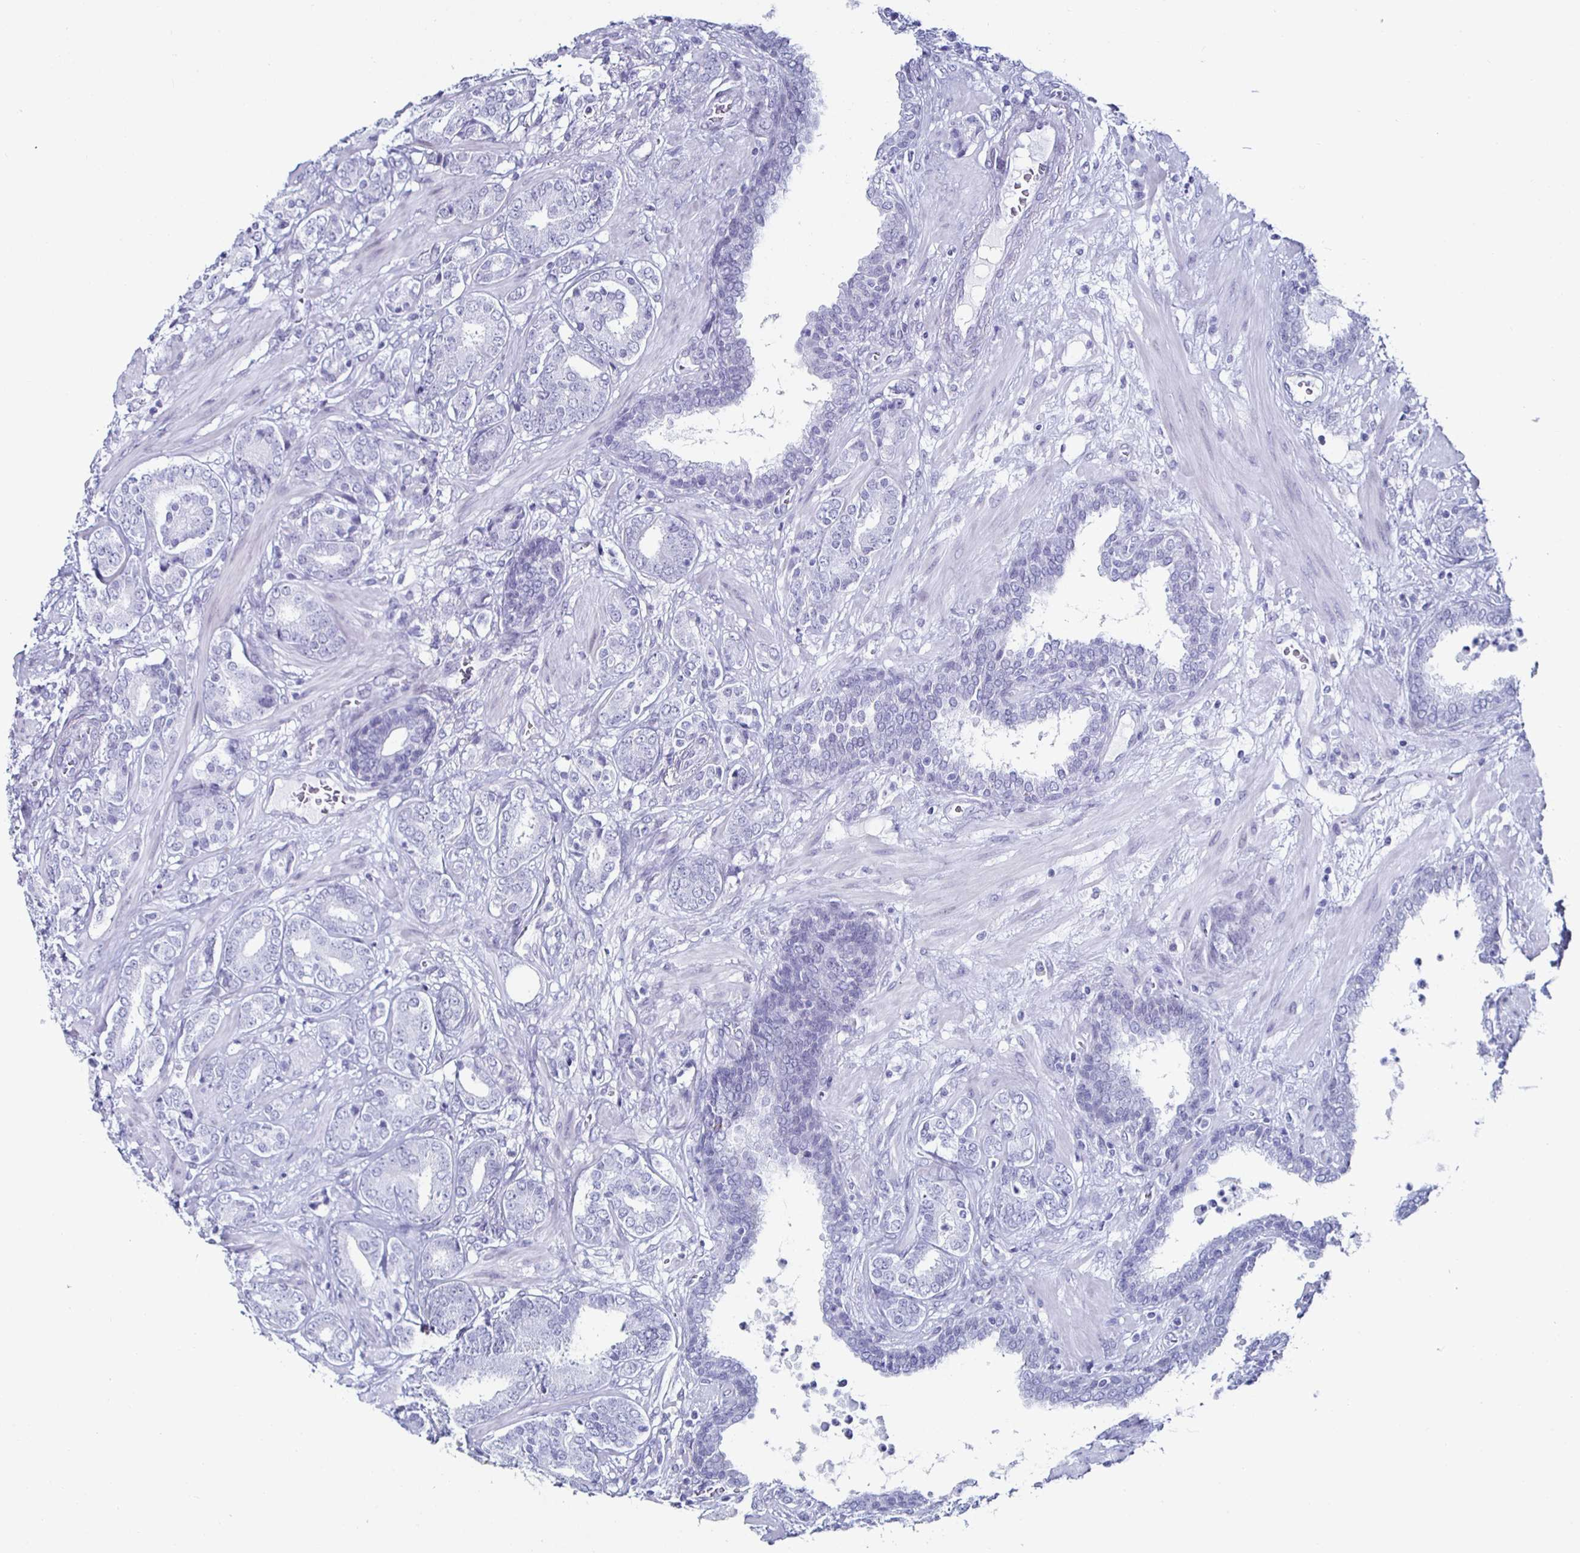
{"staining": {"intensity": "negative", "quantity": "none", "location": "none"}, "tissue": "prostate cancer", "cell_type": "Tumor cells", "image_type": "cancer", "snomed": [{"axis": "morphology", "description": "Adenocarcinoma, High grade"}, {"axis": "topography", "description": "Prostate"}], "caption": "A histopathology image of high-grade adenocarcinoma (prostate) stained for a protein displays no brown staining in tumor cells.", "gene": "KRT4", "patient": {"sex": "male", "age": 62}}